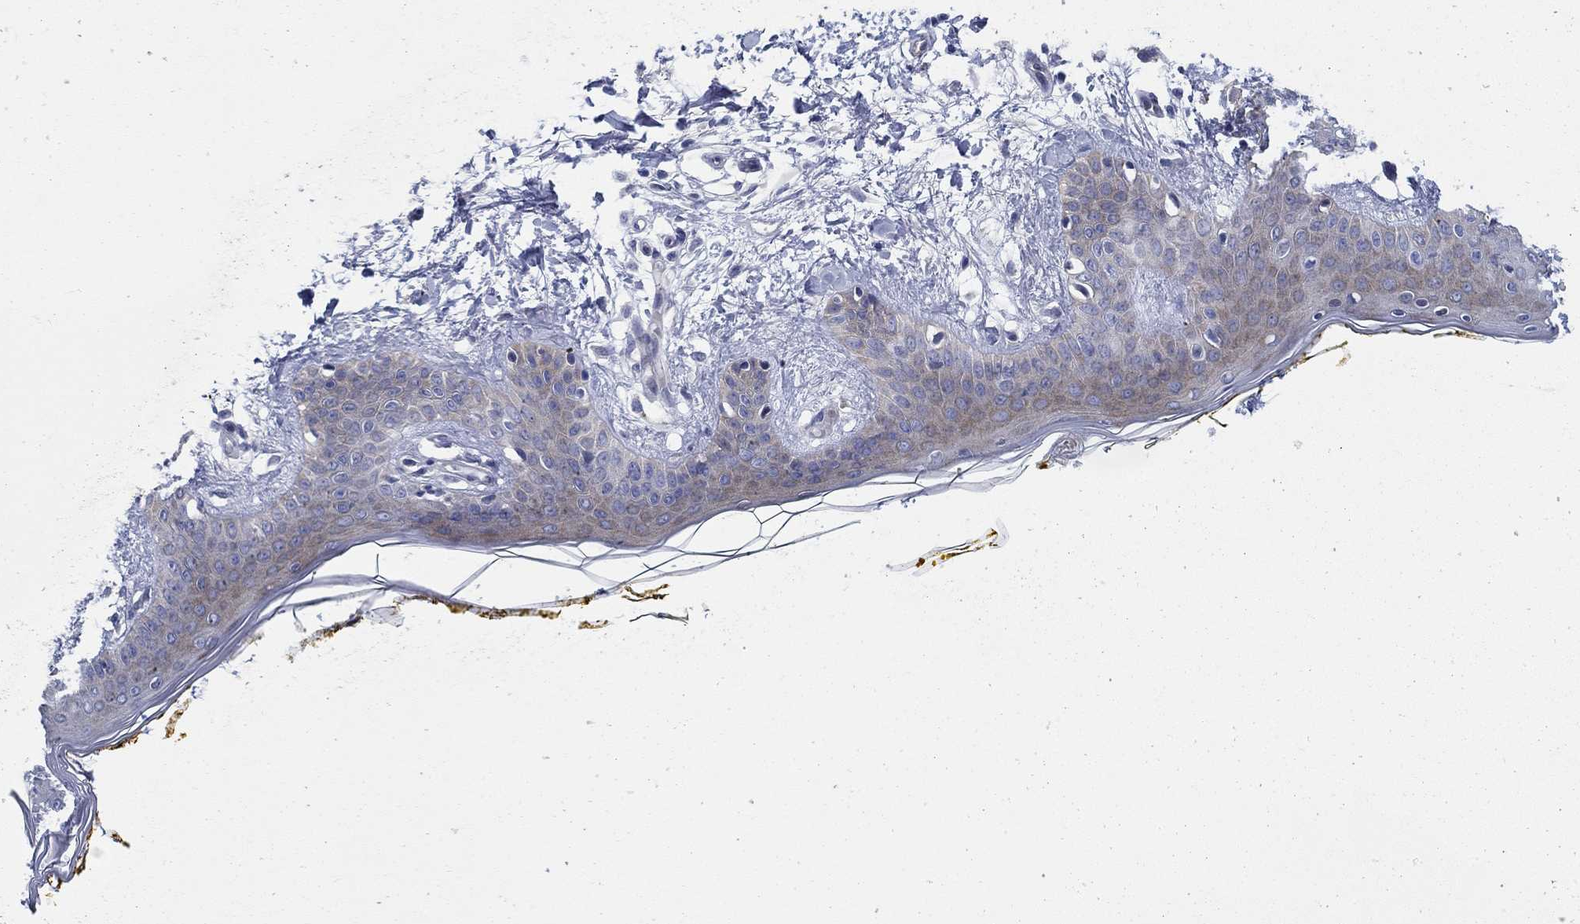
{"staining": {"intensity": "negative", "quantity": "none", "location": "none"}, "tissue": "skin", "cell_type": "Fibroblasts", "image_type": "normal", "snomed": [{"axis": "morphology", "description": "Normal tissue, NOS"}, {"axis": "topography", "description": "Skin"}], "caption": "There is no significant staining in fibroblasts of skin. The staining was performed using DAB (3,3'-diaminobenzidine) to visualize the protein expression in brown, while the nuclei were stained in blue with hematoxylin (Magnification: 20x).", "gene": "SVEP1", "patient": {"sex": "female", "age": 34}}